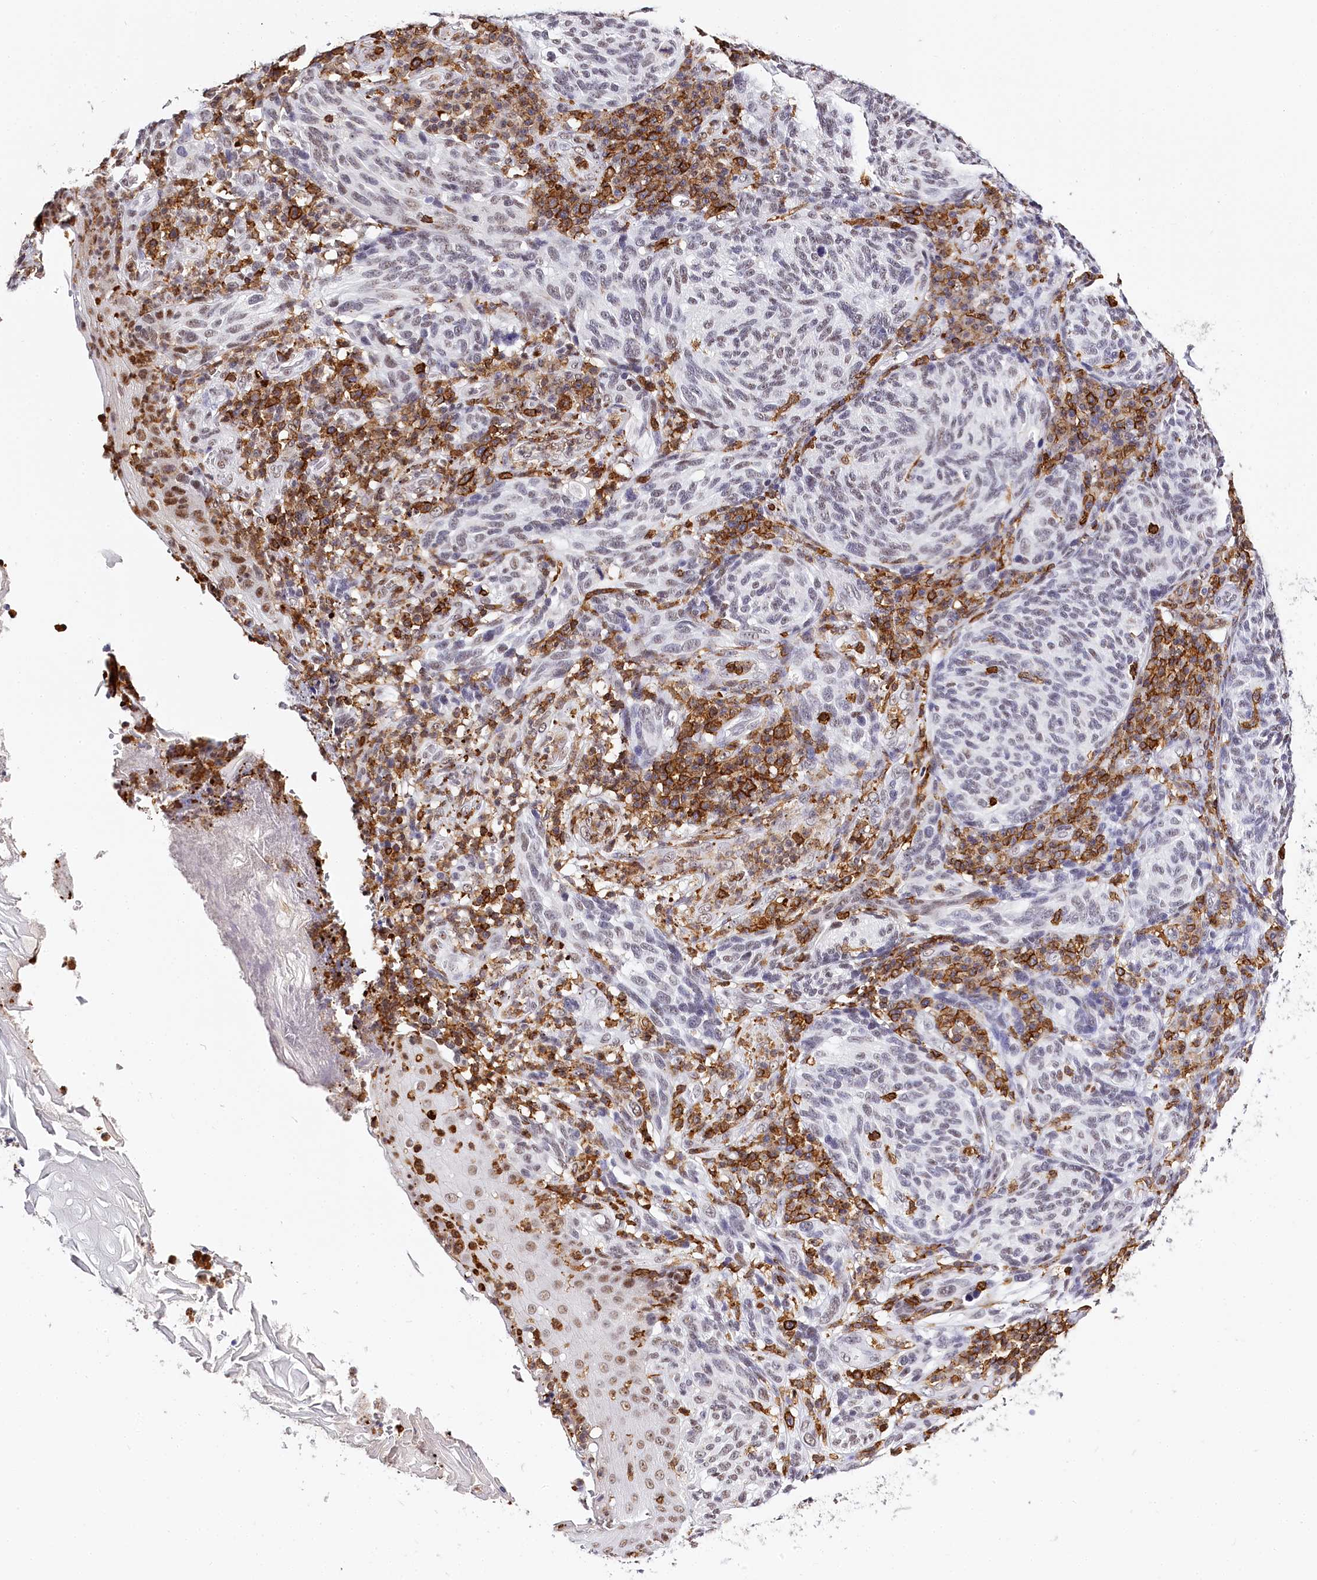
{"staining": {"intensity": "negative", "quantity": "none", "location": "none"}, "tissue": "melanoma", "cell_type": "Tumor cells", "image_type": "cancer", "snomed": [{"axis": "morphology", "description": "Malignant melanoma, NOS"}, {"axis": "topography", "description": "Skin"}], "caption": "Tumor cells show no significant protein expression in melanoma.", "gene": "BARD1", "patient": {"sex": "female", "age": 73}}